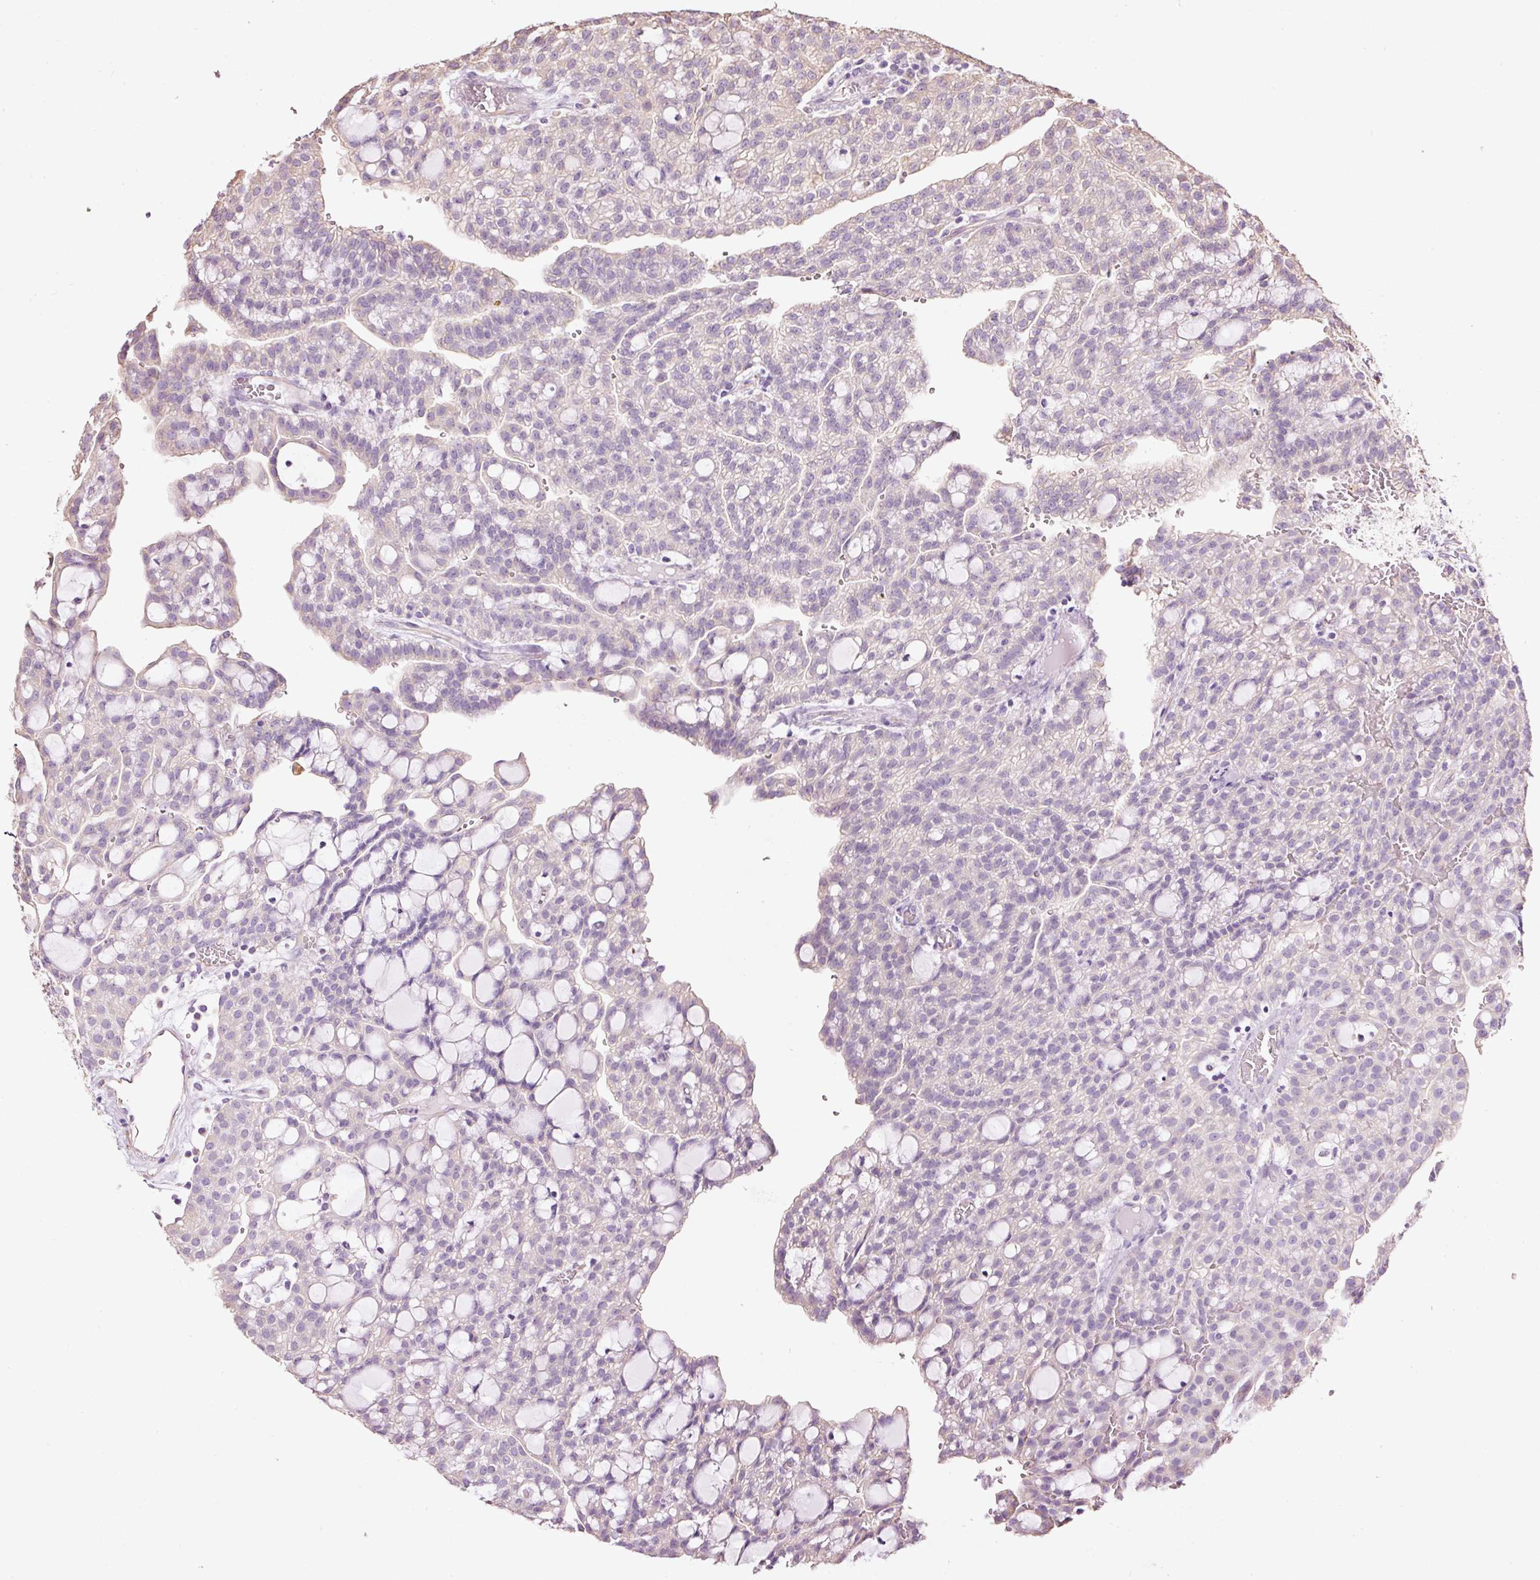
{"staining": {"intensity": "negative", "quantity": "none", "location": "none"}, "tissue": "renal cancer", "cell_type": "Tumor cells", "image_type": "cancer", "snomed": [{"axis": "morphology", "description": "Adenocarcinoma, NOS"}, {"axis": "topography", "description": "Kidney"}], "caption": "A histopathology image of human adenocarcinoma (renal) is negative for staining in tumor cells.", "gene": "GCG", "patient": {"sex": "male", "age": 63}}